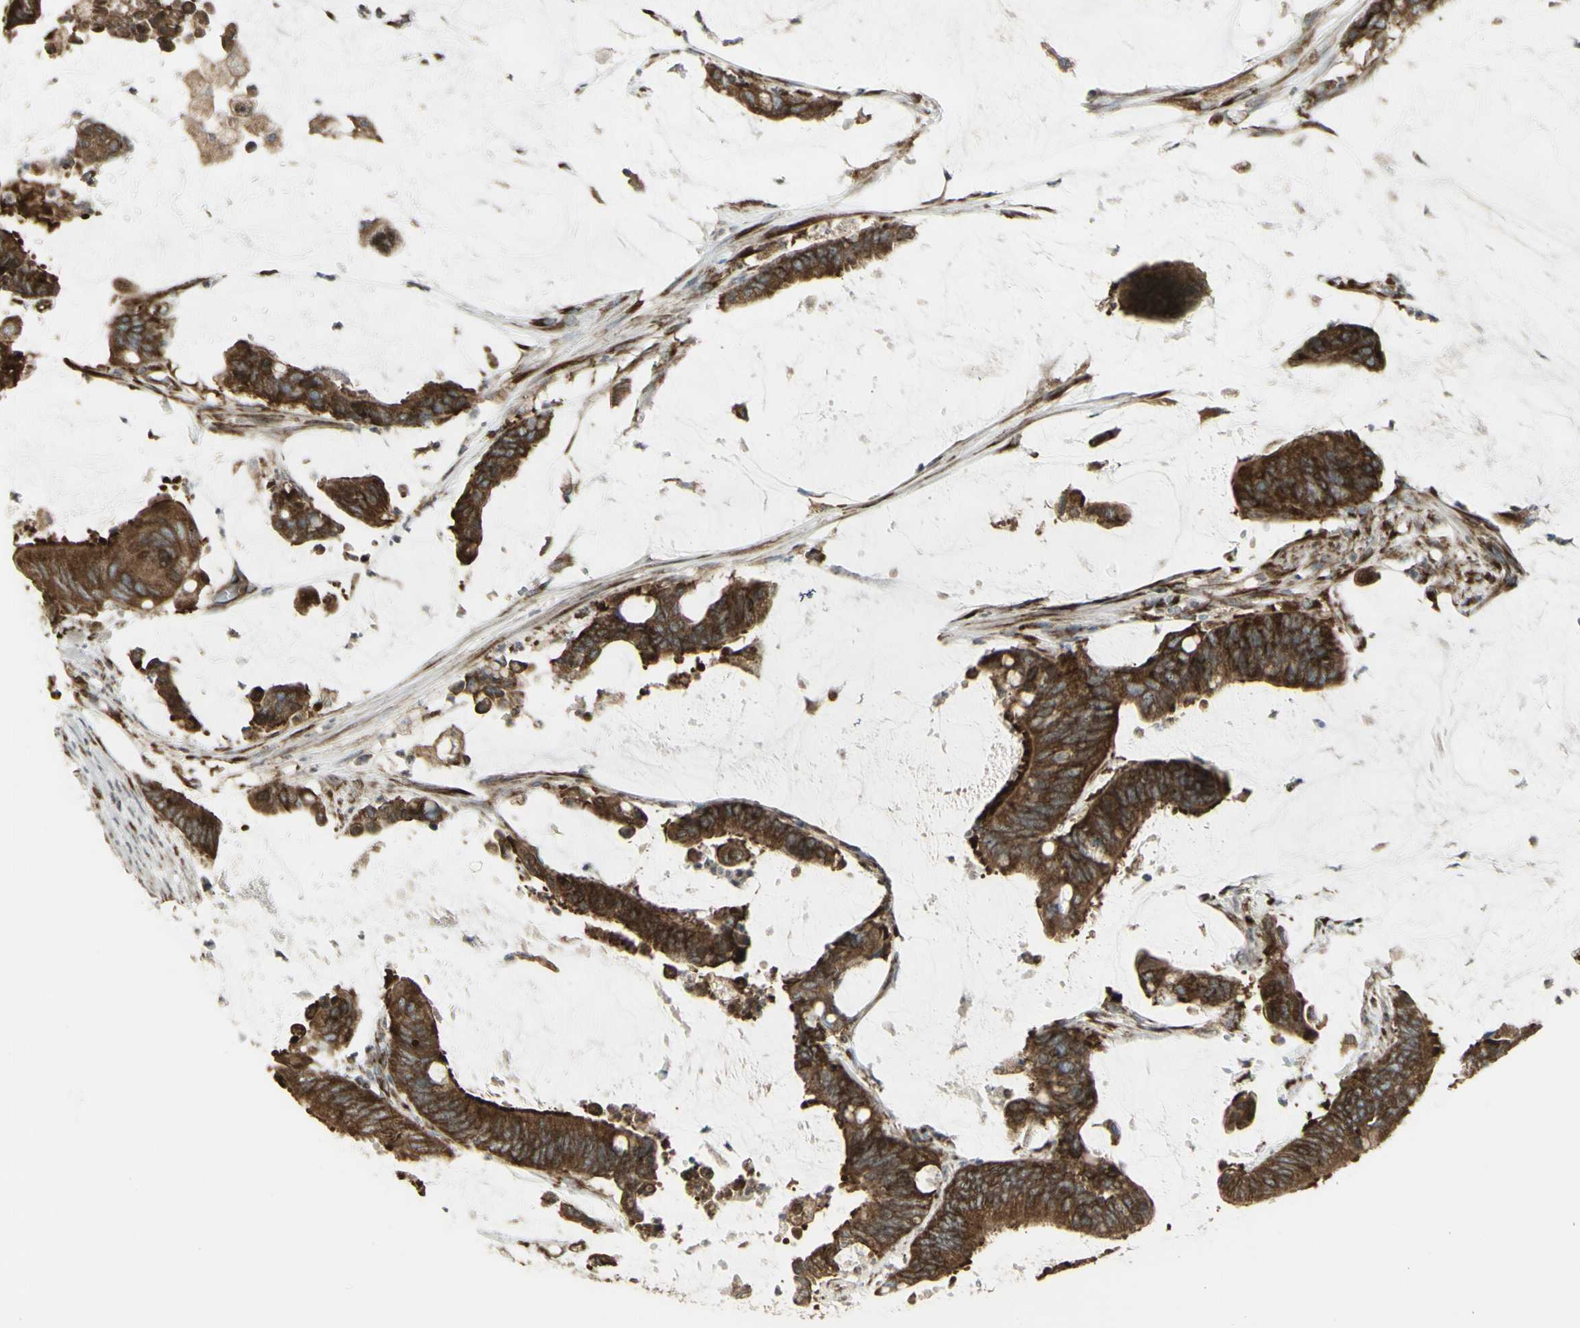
{"staining": {"intensity": "strong", "quantity": ">75%", "location": "cytoplasmic/membranous"}, "tissue": "colorectal cancer", "cell_type": "Tumor cells", "image_type": "cancer", "snomed": [{"axis": "morphology", "description": "Adenocarcinoma, NOS"}, {"axis": "topography", "description": "Rectum"}], "caption": "This is an image of immunohistochemistry staining of colorectal adenocarcinoma, which shows strong expression in the cytoplasmic/membranous of tumor cells.", "gene": "FKBP3", "patient": {"sex": "female", "age": 66}}